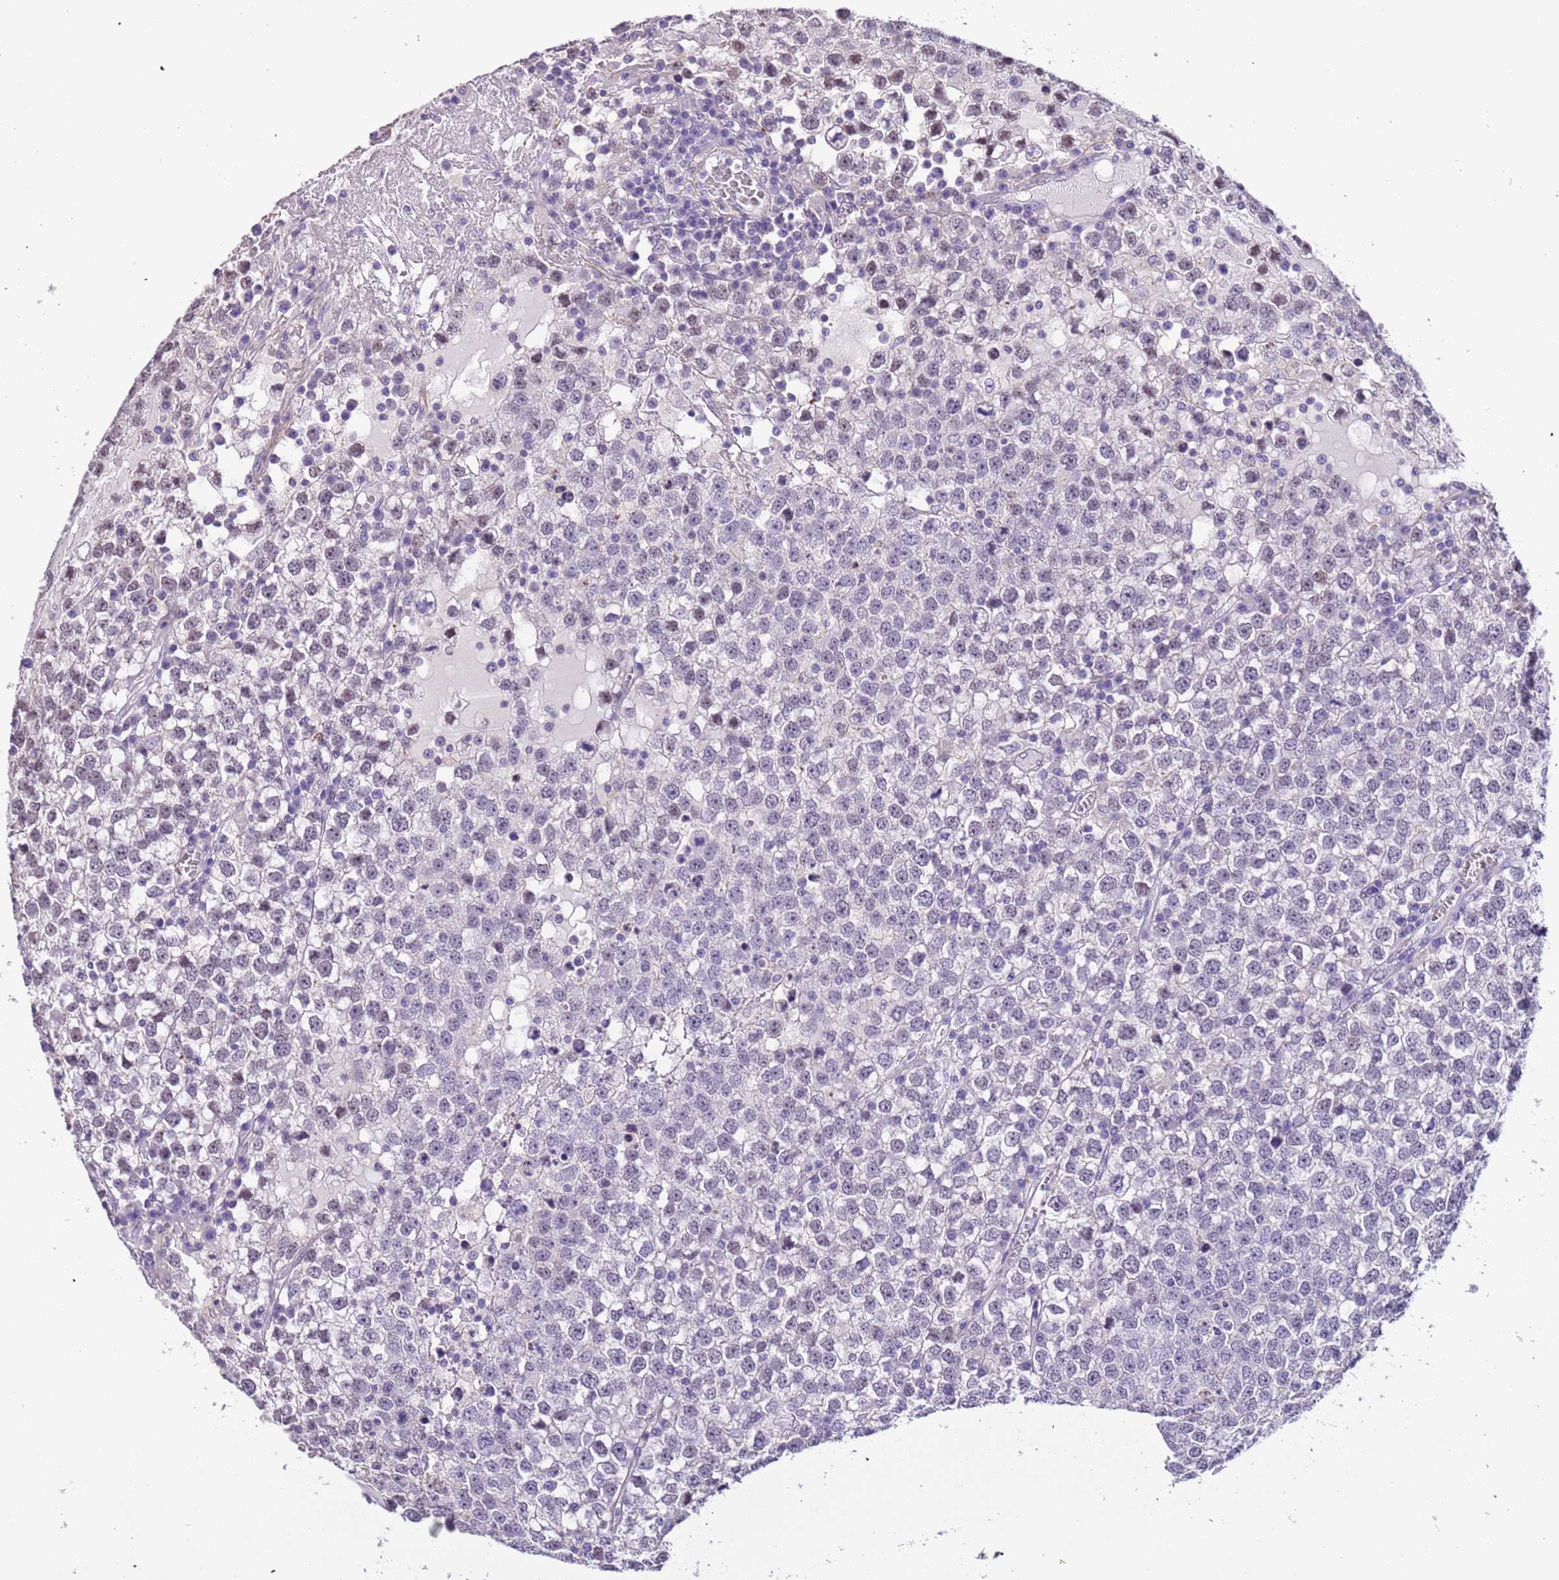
{"staining": {"intensity": "negative", "quantity": "none", "location": "none"}, "tissue": "testis cancer", "cell_type": "Tumor cells", "image_type": "cancer", "snomed": [{"axis": "morphology", "description": "Seminoma, NOS"}, {"axis": "topography", "description": "Testis"}], "caption": "Immunohistochemistry (IHC) of testis cancer (seminoma) reveals no staining in tumor cells.", "gene": "PCGF2", "patient": {"sex": "male", "age": 65}}